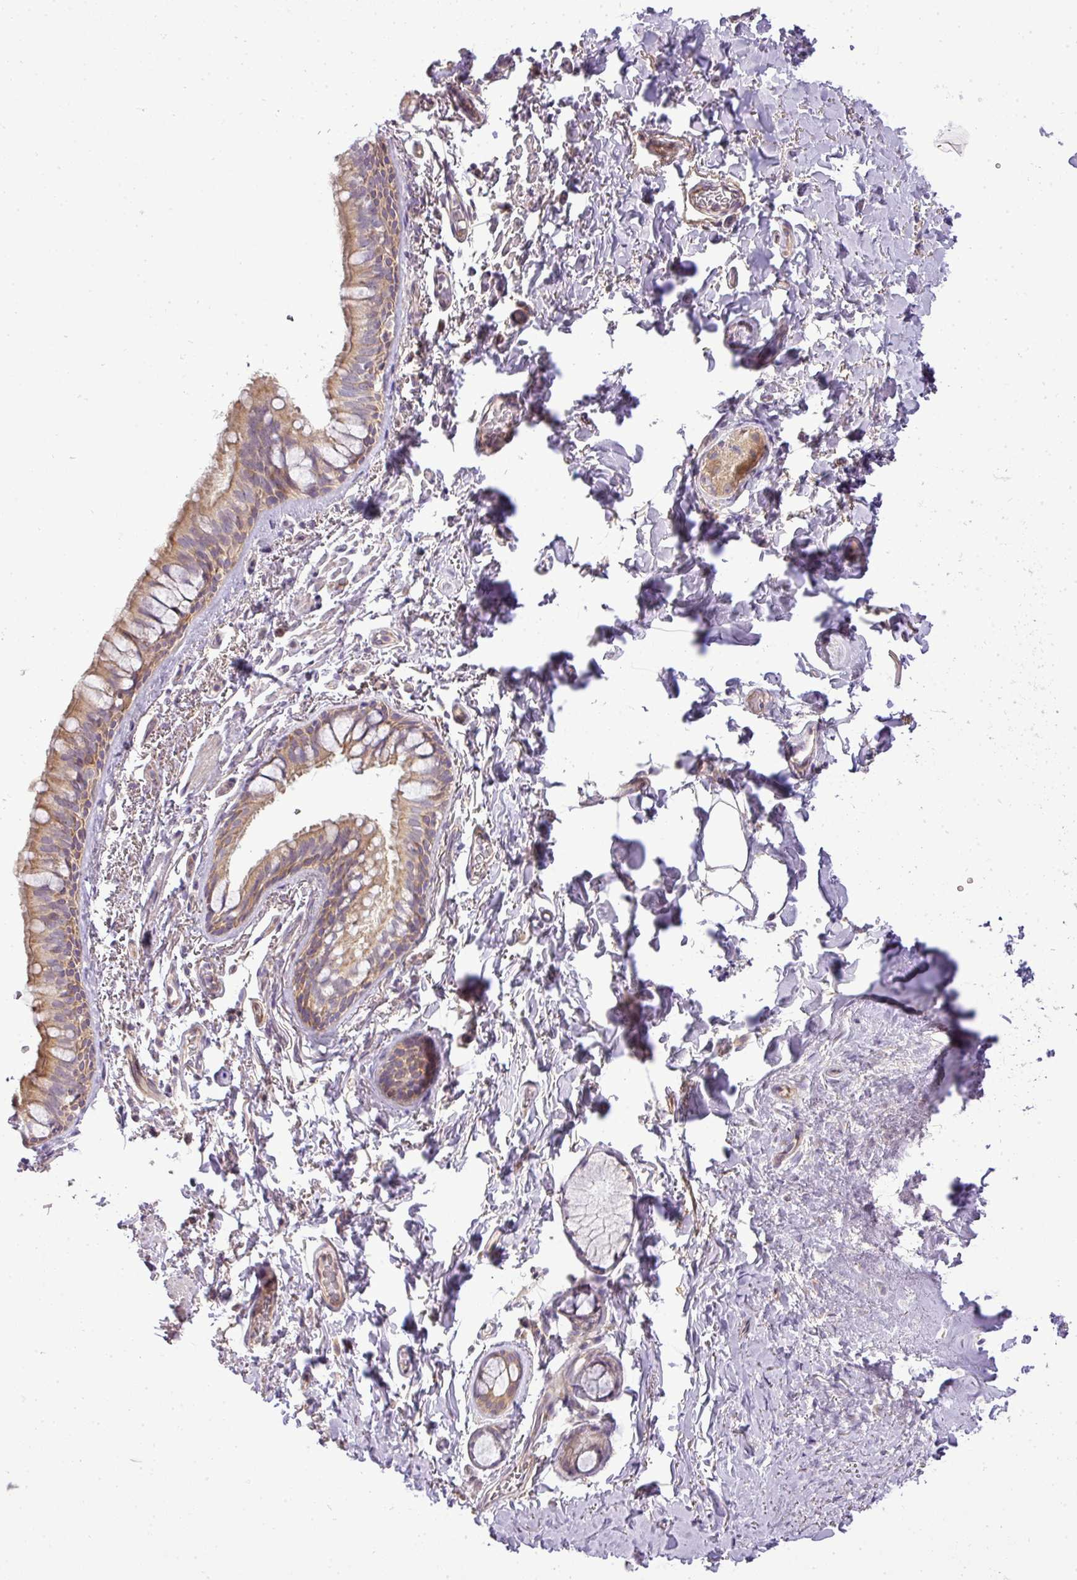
{"staining": {"intensity": "moderate", "quantity": ">75%", "location": "cytoplasmic/membranous"}, "tissue": "bronchus", "cell_type": "Respiratory epithelial cells", "image_type": "normal", "snomed": [{"axis": "morphology", "description": "Normal tissue, NOS"}, {"axis": "topography", "description": "Bronchus"}], "caption": "High-magnification brightfield microscopy of unremarkable bronchus stained with DAB (brown) and counterstained with hematoxylin (blue). respiratory epithelial cells exhibit moderate cytoplasmic/membranous positivity is identified in approximately>75% of cells. The staining was performed using DAB to visualize the protein expression in brown, while the nuclei were stained in blue with hematoxylin (Magnification: 20x).", "gene": "ZDHHC1", "patient": {"sex": "male", "age": 70}}